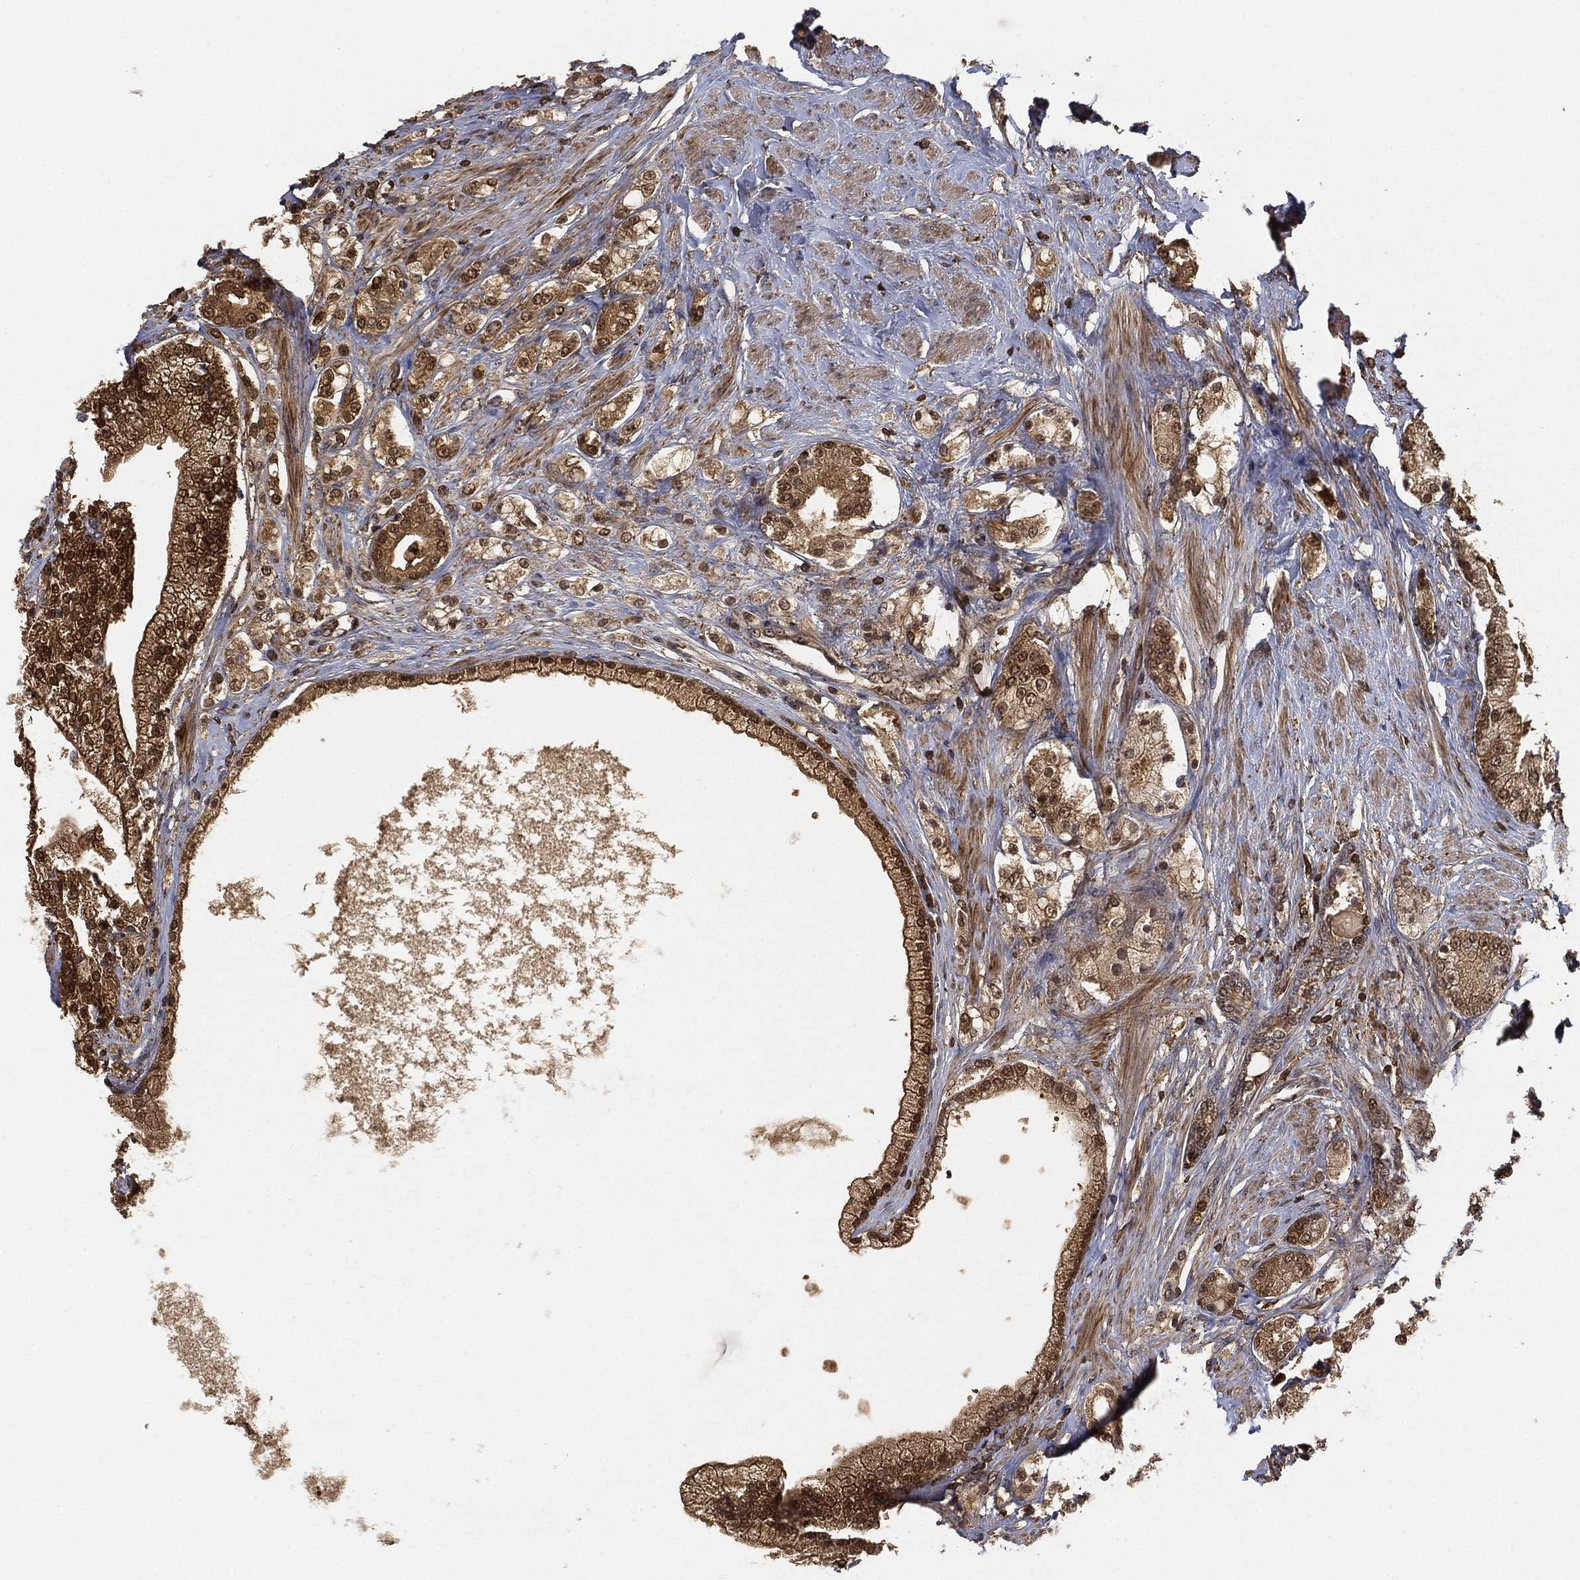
{"staining": {"intensity": "strong", "quantity": ">75%", "location": "cytoplasmic/membranous,nuclear"}, "tissue": "prostate cancer", "cell_type": "Tumor cells", "image_type": "cancer", "snomed": [{"axis": "morphology", "description": "Adenocarcinoma, NOS"}, {"axis": "topography", "description": "Prostate and seminal vesicle, NOS"}, {"axis": "topography", "description": "Prostate"}], "caption": "Immunohistochemistry (IHC) (DAB) staining of prostate adenocarcinoma demonstrates strong cytoplasmic/membranous and nuclear protein staining in about >75% of tumor cells.", "gene": "CRYL1", "patient": {"sex": "male", "age": 67}}